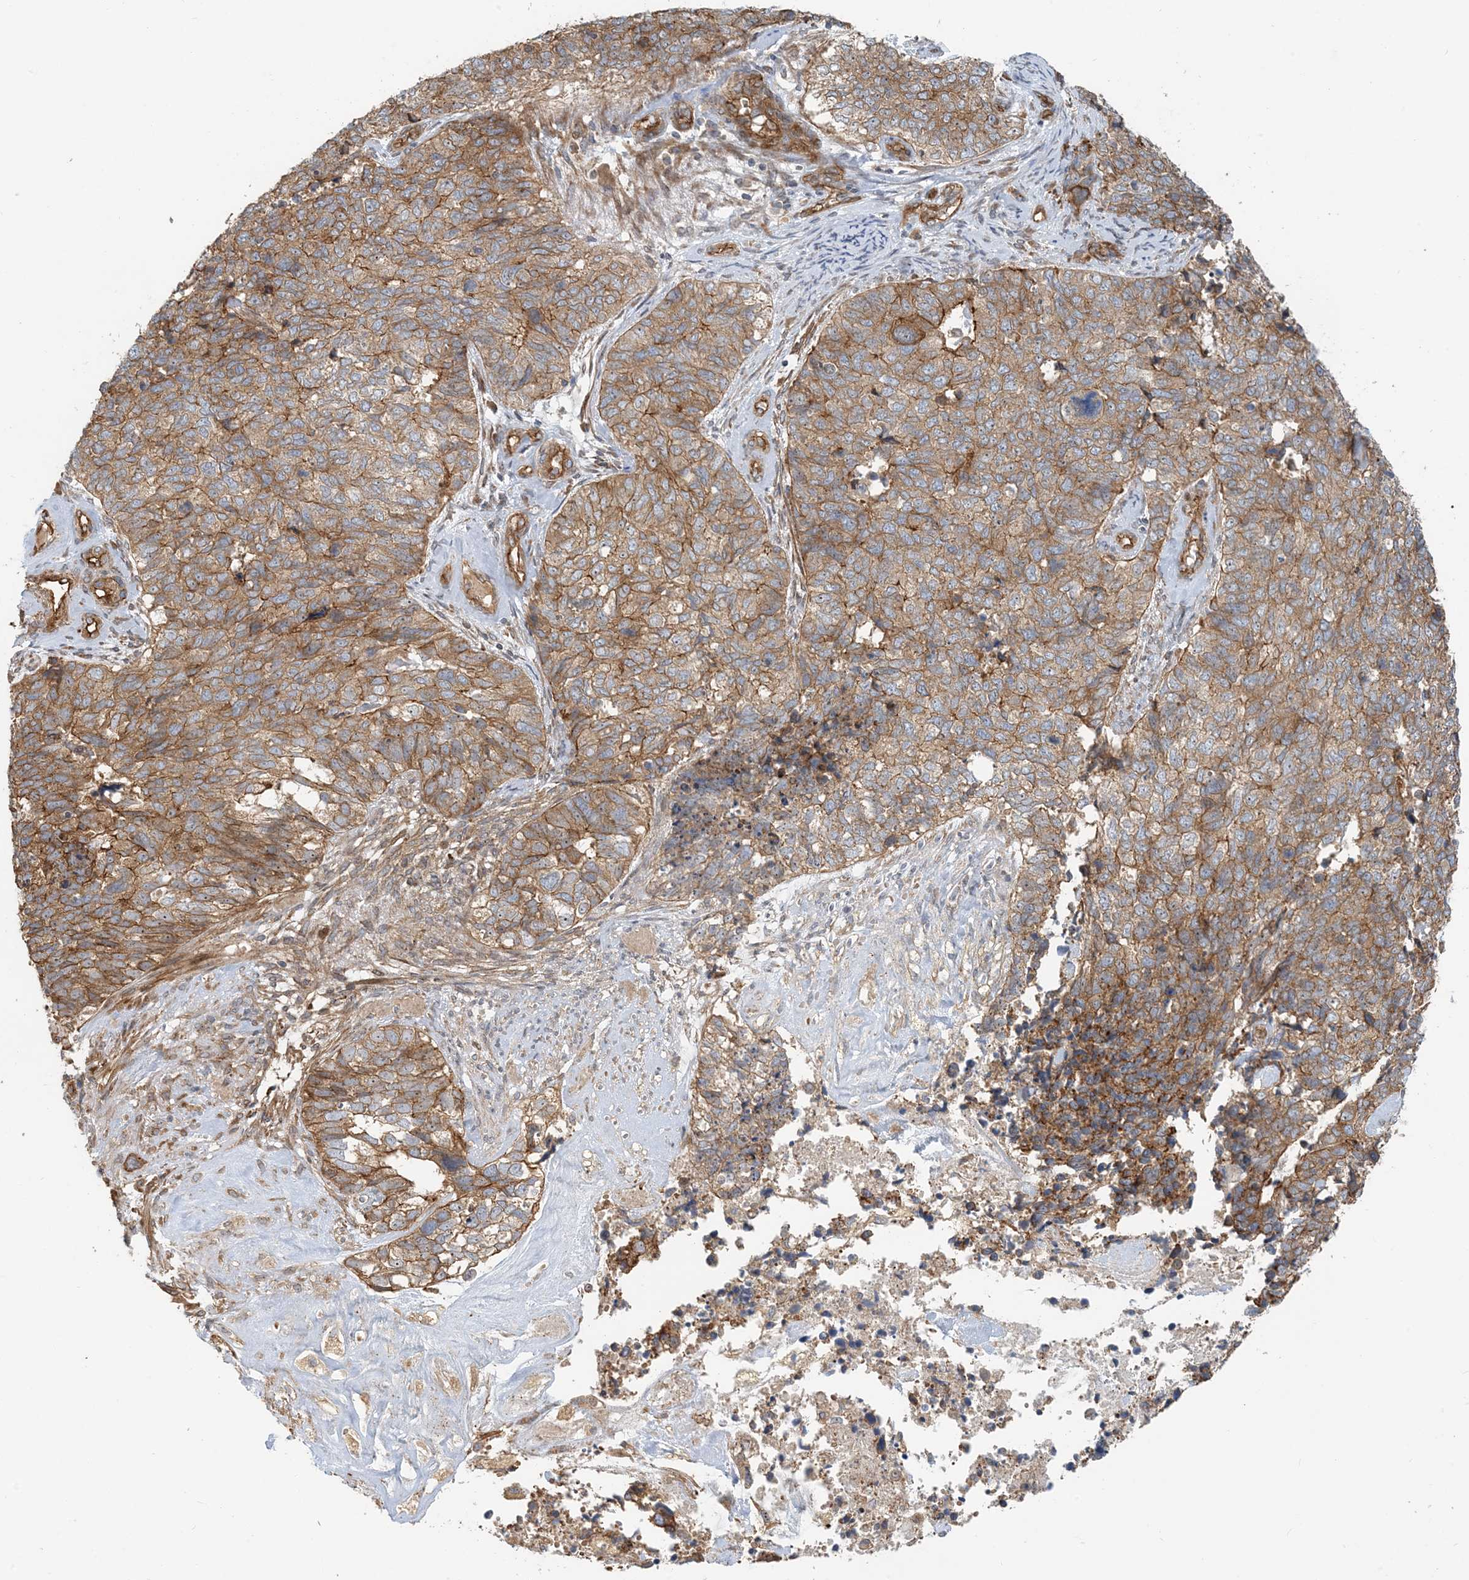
{"staining": {"intensity": "moderate", "quantity": ">75%", "location": "cytoplasmic/membranous"}, "tissue": "cervical cancer", "cell_type": "Tumor cells", "image_type": "cancer", "snomed": [{"axis": "morphology", "description": "Squamous cell carcinoma, NOS"}, {"axis": "topography", "description": "Cervix"}], "caption": "Tumor cells display moderate cytoplasmic/membranous positivity in about >75% of cells in cervical squamous cell carcinoma.", "gene": "MYL5", "patient": {"sex": "female", "age": 63}}